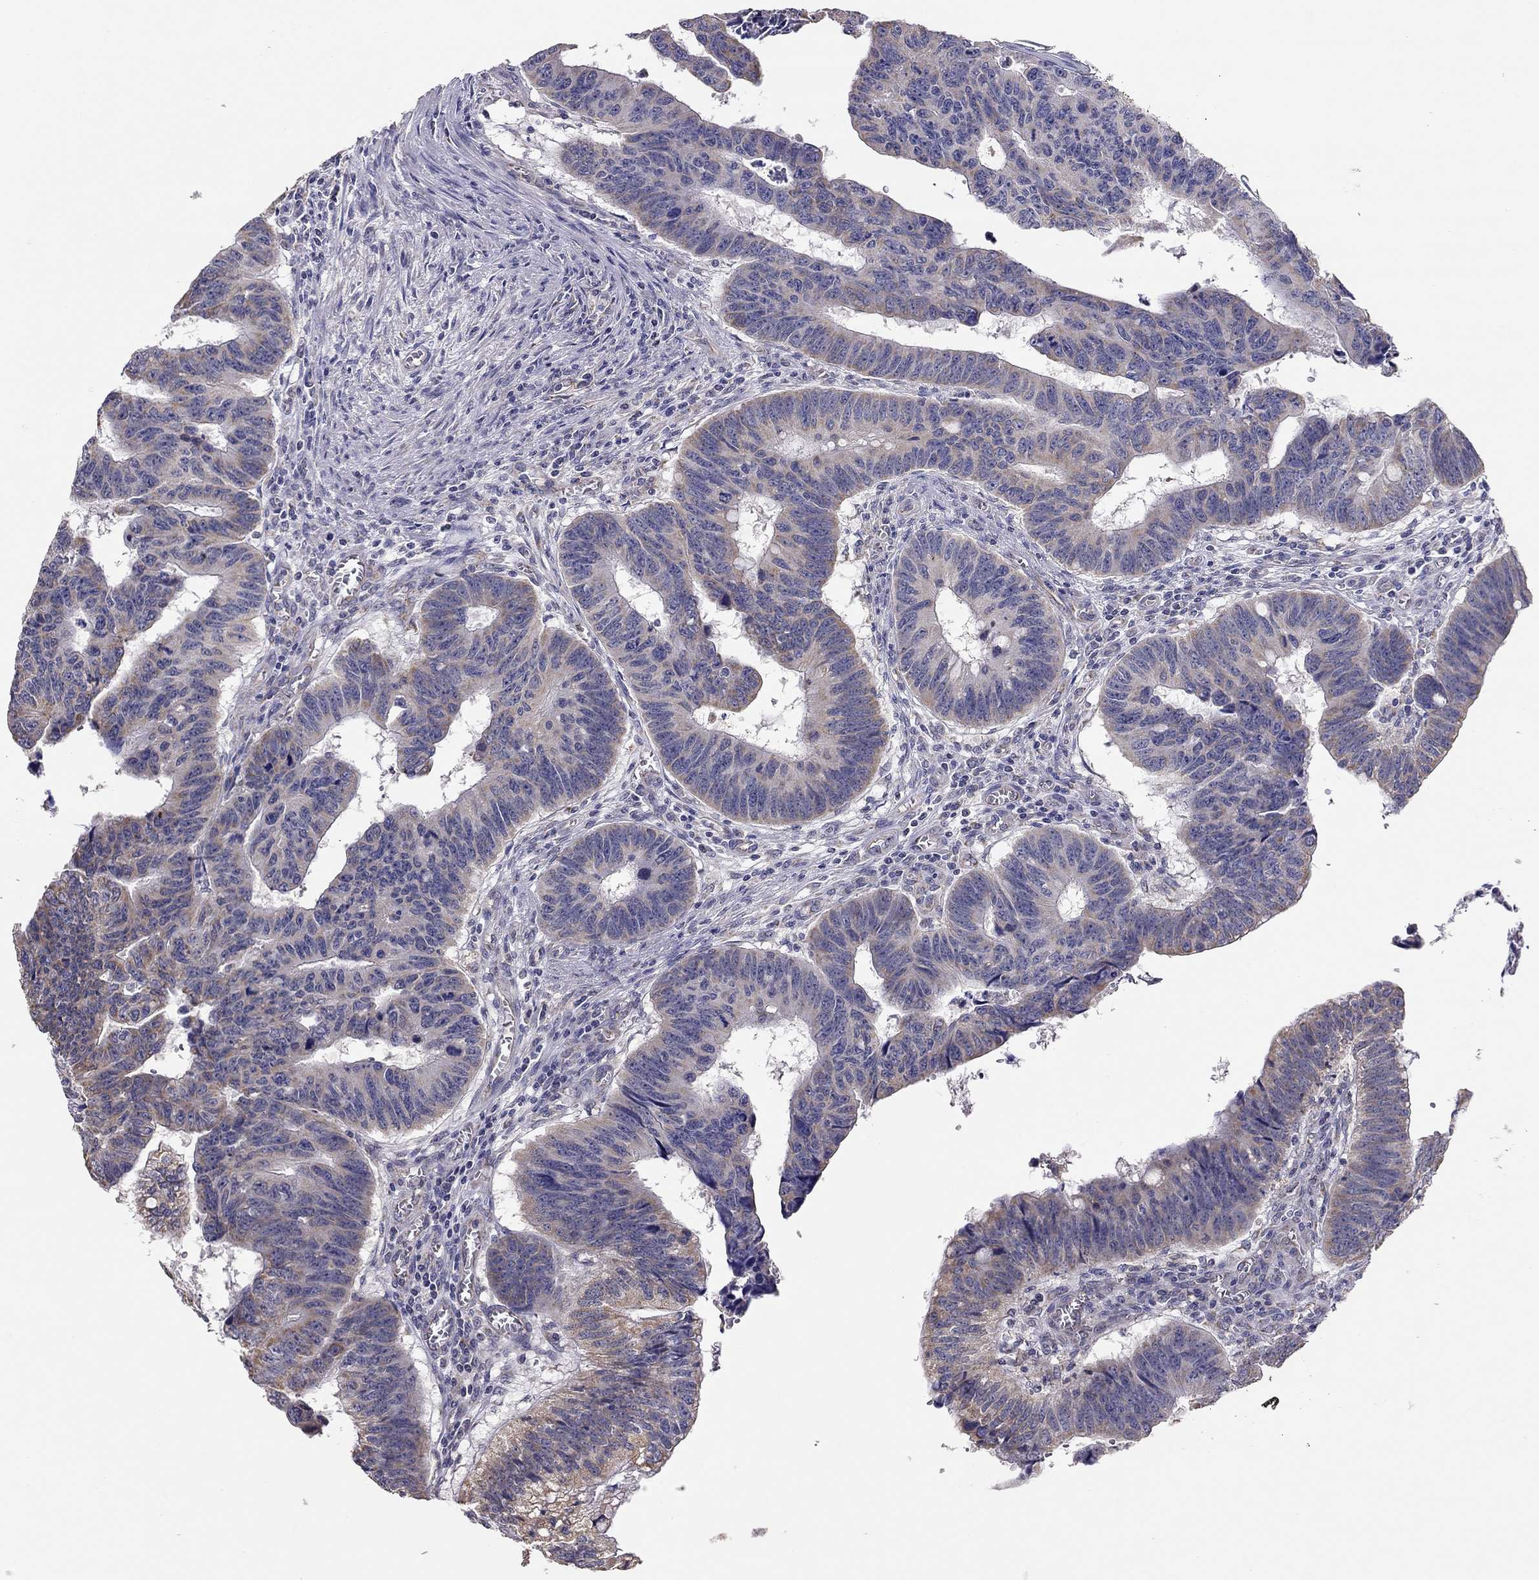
{"staining": {"intensity": "weak", "quantity": "25%-75%", "location": "cytoplasmic/membranous"}, "tissue": "colorectal cancer", "cell_type": "Tumor cells", "image_type": "cancer", "snomed": [{"axis": "morphology", "description": "Adenocarcinoma, NOS"}, {"axis": "topography", "description": "Appendix"}, {"axis": "topography", "description": "Colon"}, {"axis": "topography", "description": "Cecum"}, {"axis": "topography", "description": "Colon asc"}], "caption": "This histopathology image reveals immunohistochemistry staining of human colorectal adenocarcinoma, with low weak cytoplasmic/membranous staining in about 25%-75% of tumor cells.", "gene": "LRIT3", "patient": {"sex": "female", "age": 85}}